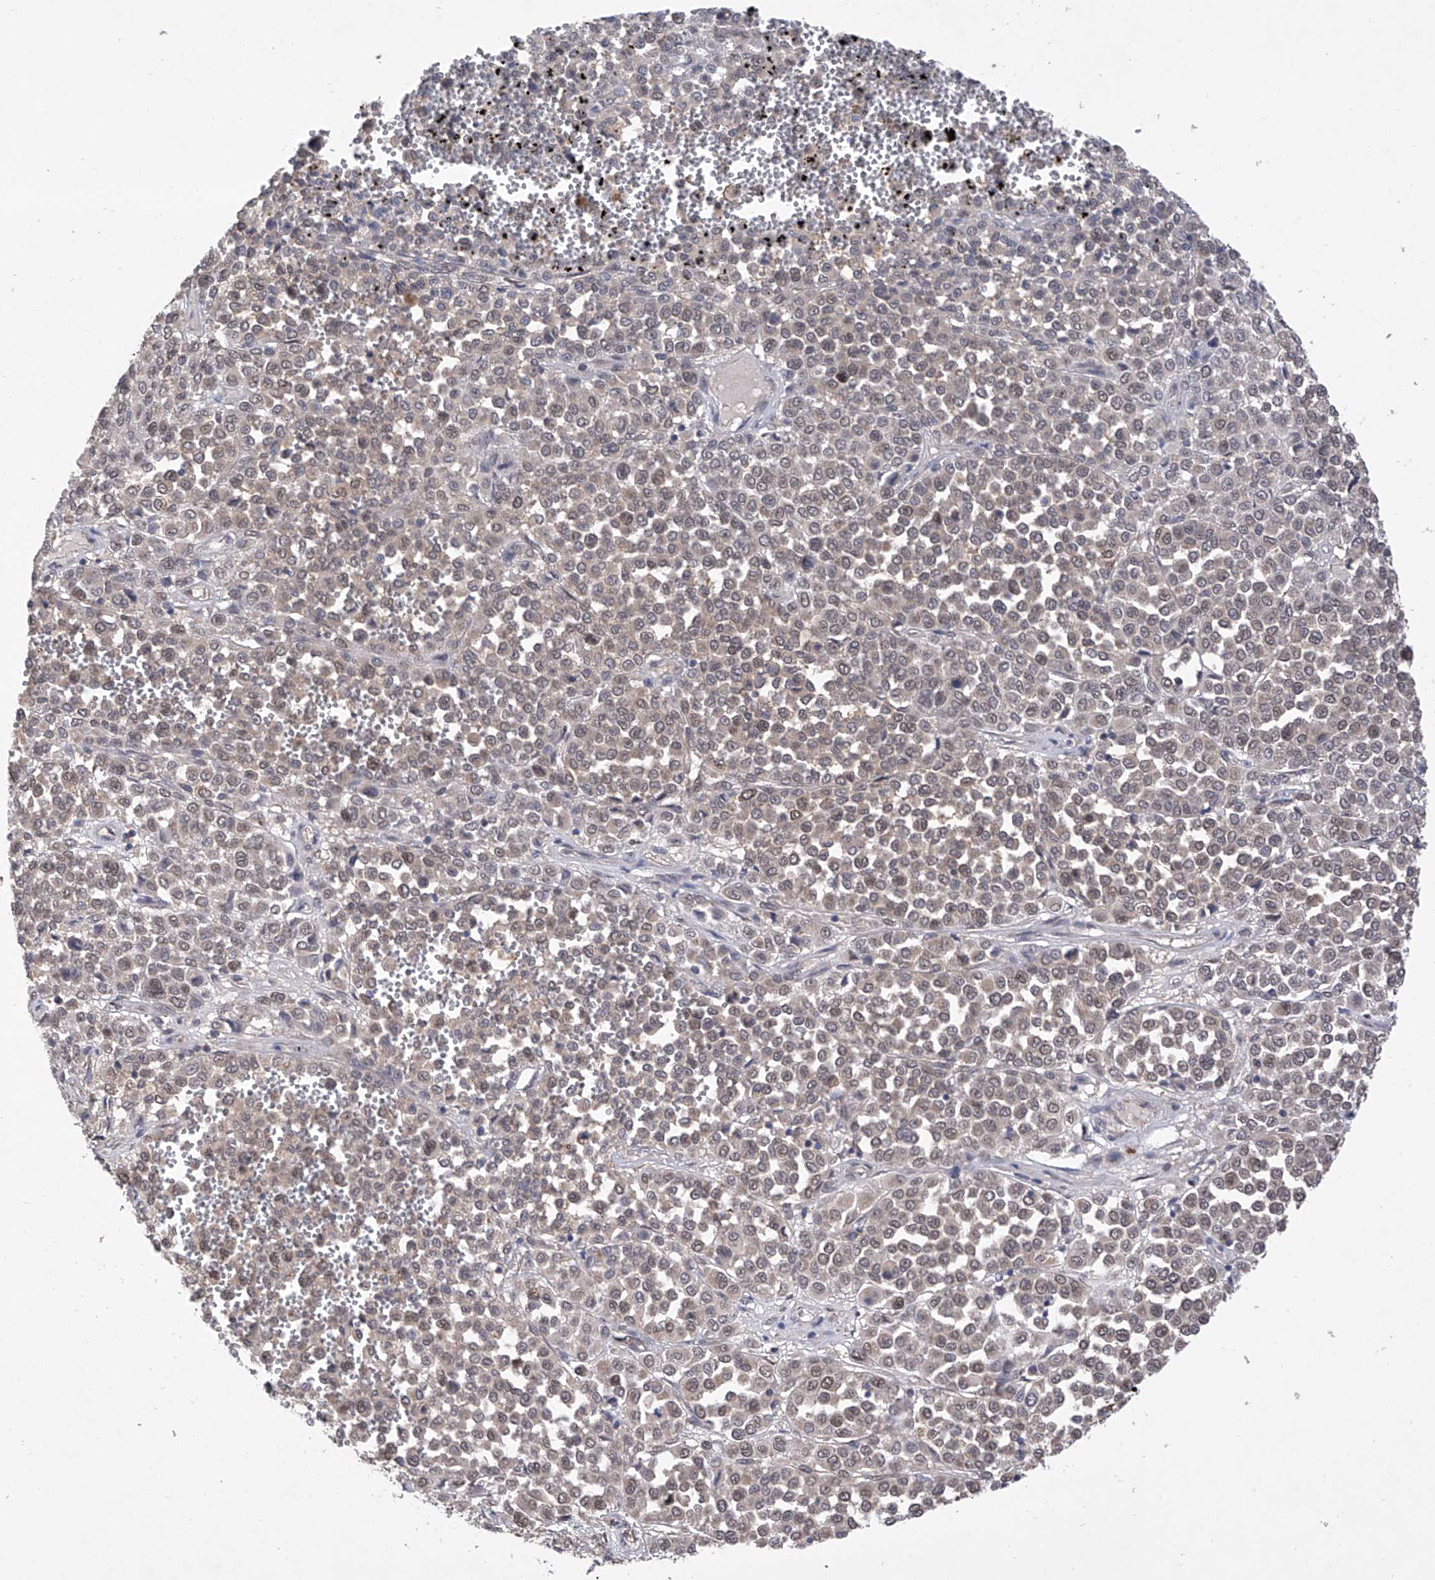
{"staining": {"intensity": "negative", "quantity": "none", "location": "none"}, "tissue": "melanoma", "cell_type": "Tumor cells", "image_type": "cancer", "snomed": [{"axis": "morphology", "description": "Malignant melanoma, Metastatic site"}, {"axis": "topography", "description": "Pancreas"}], "caption": "Immunohistochemistry (IHC) photomicrograph of neoplastic tissue: melanoma stained with DAB demonstrates no significant protein positivity in tumor cells. (Brightfield microscopy of DAB (3,3'-diaminobenzidine) immunohistochemistry (IHC) at high magnification).", "gene": "USP45", "patient": {"sex": "female", "age": 30}}